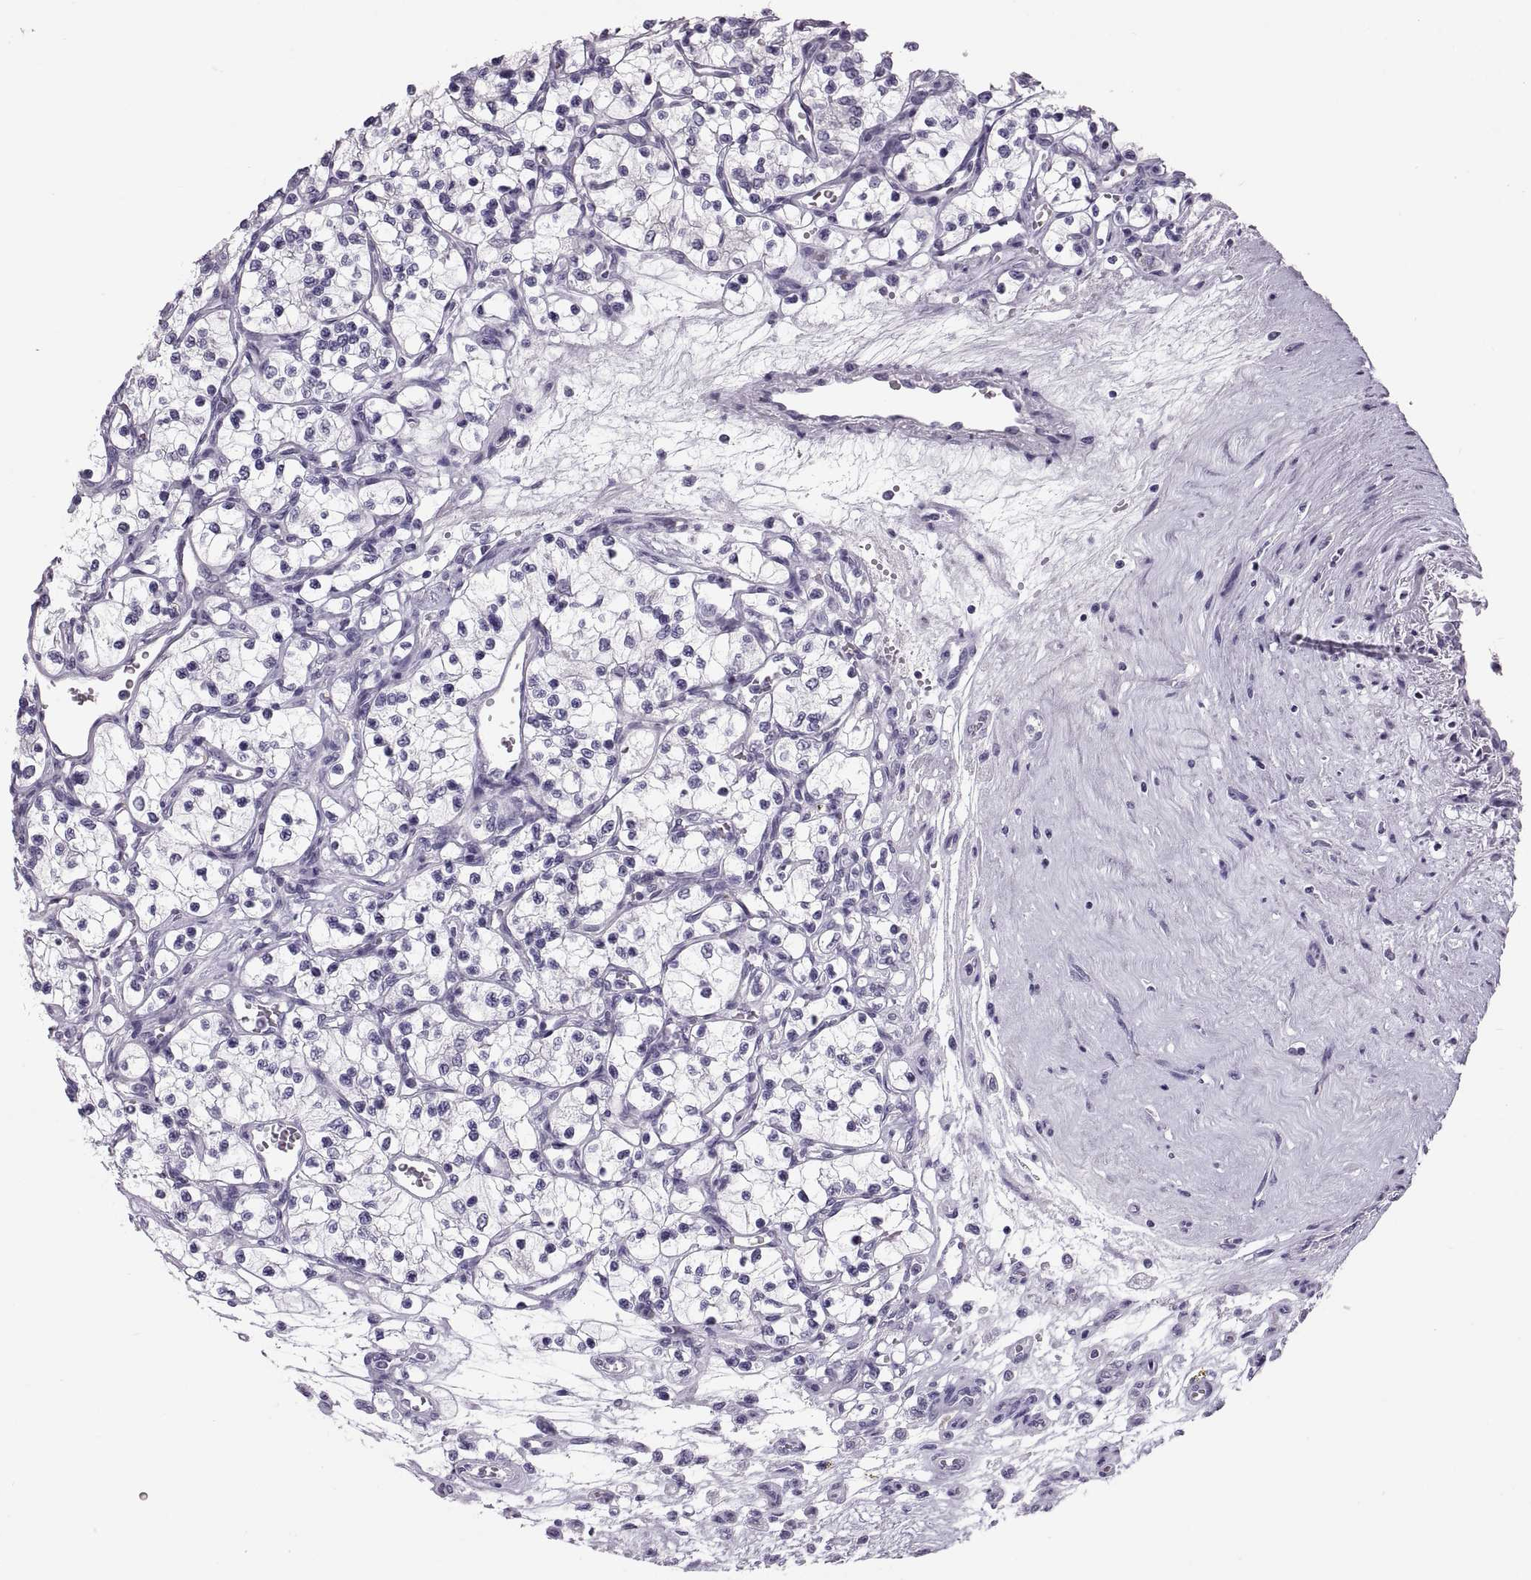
{"staining": {"intensity": "negative", "quantity": "none", "location": "none"}, "tissue": "renal cancer", "cell_type": "Tumor cells", "image_type": "cancer", "snomed": [{"axis": "morphology", "description": "Adenocarcinoma, NOS"}, {"axis": "topography", "description": "Kidney"}], "caption": "The IHC micrograph has no significant staining in tumor cells of renal adenocarcinoma tissue.", "gene": "QRICH2", "patient": {"sex": "female", "age": 69}}